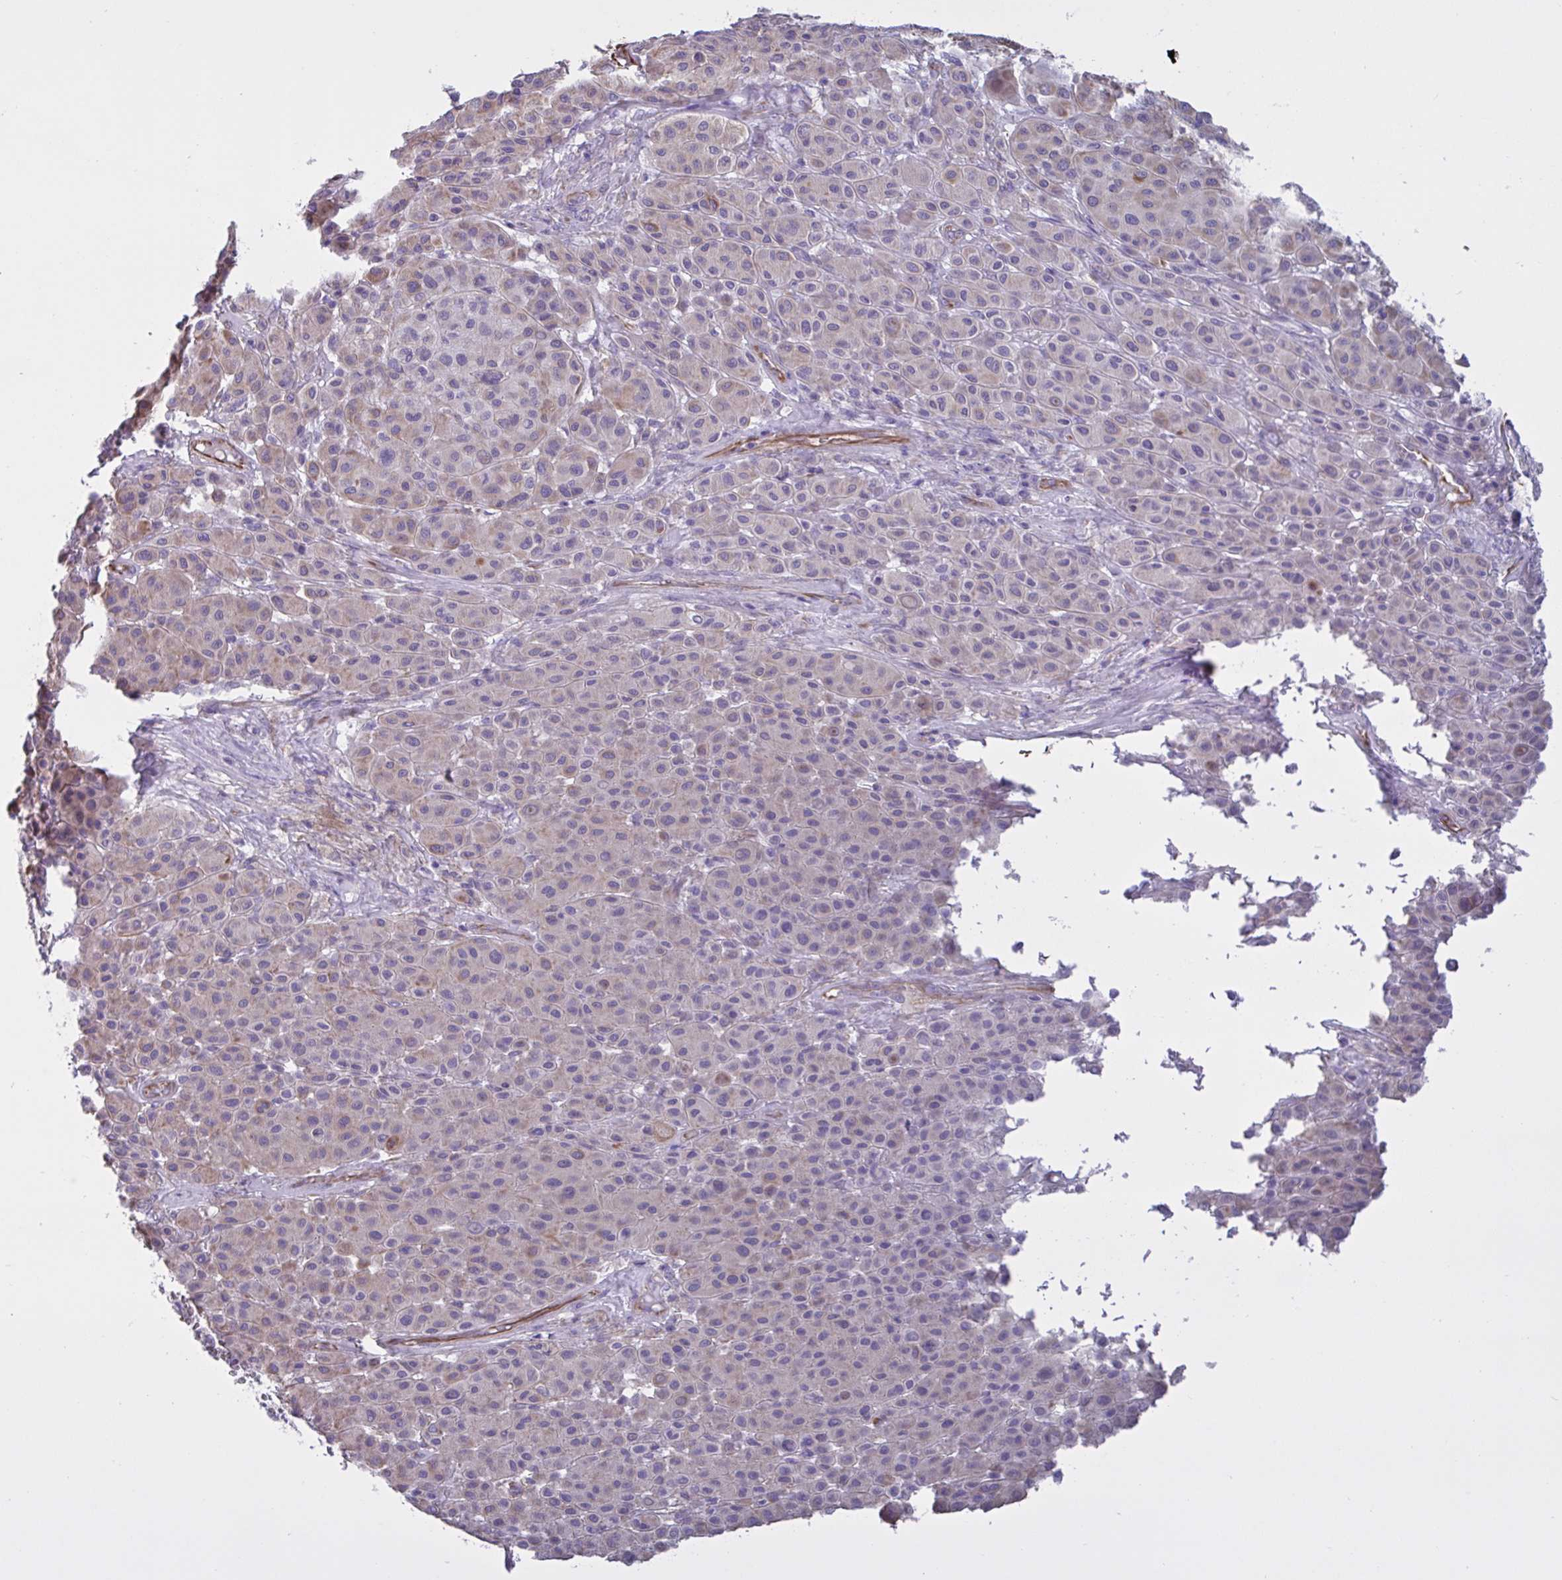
{"staining": {"intensity": "weak", "quantity": ">75%", "location": "cytoplasmic/membranous"}, "tissue": "melanoma", "cell_type": "Tumor cells", "image_type": "cancer", "snomed": [{"axis": "morphology", "description": "Malignant melanoma, Metastatic site"}, {"axis": "topography", "description": "Smooth muscle"}], "caption": "Human melanoma stained with a protein marker displays weak staining in tumor cells.", "gene": "TMEM86B", "patient": {"sex": "male", "age": 41}}